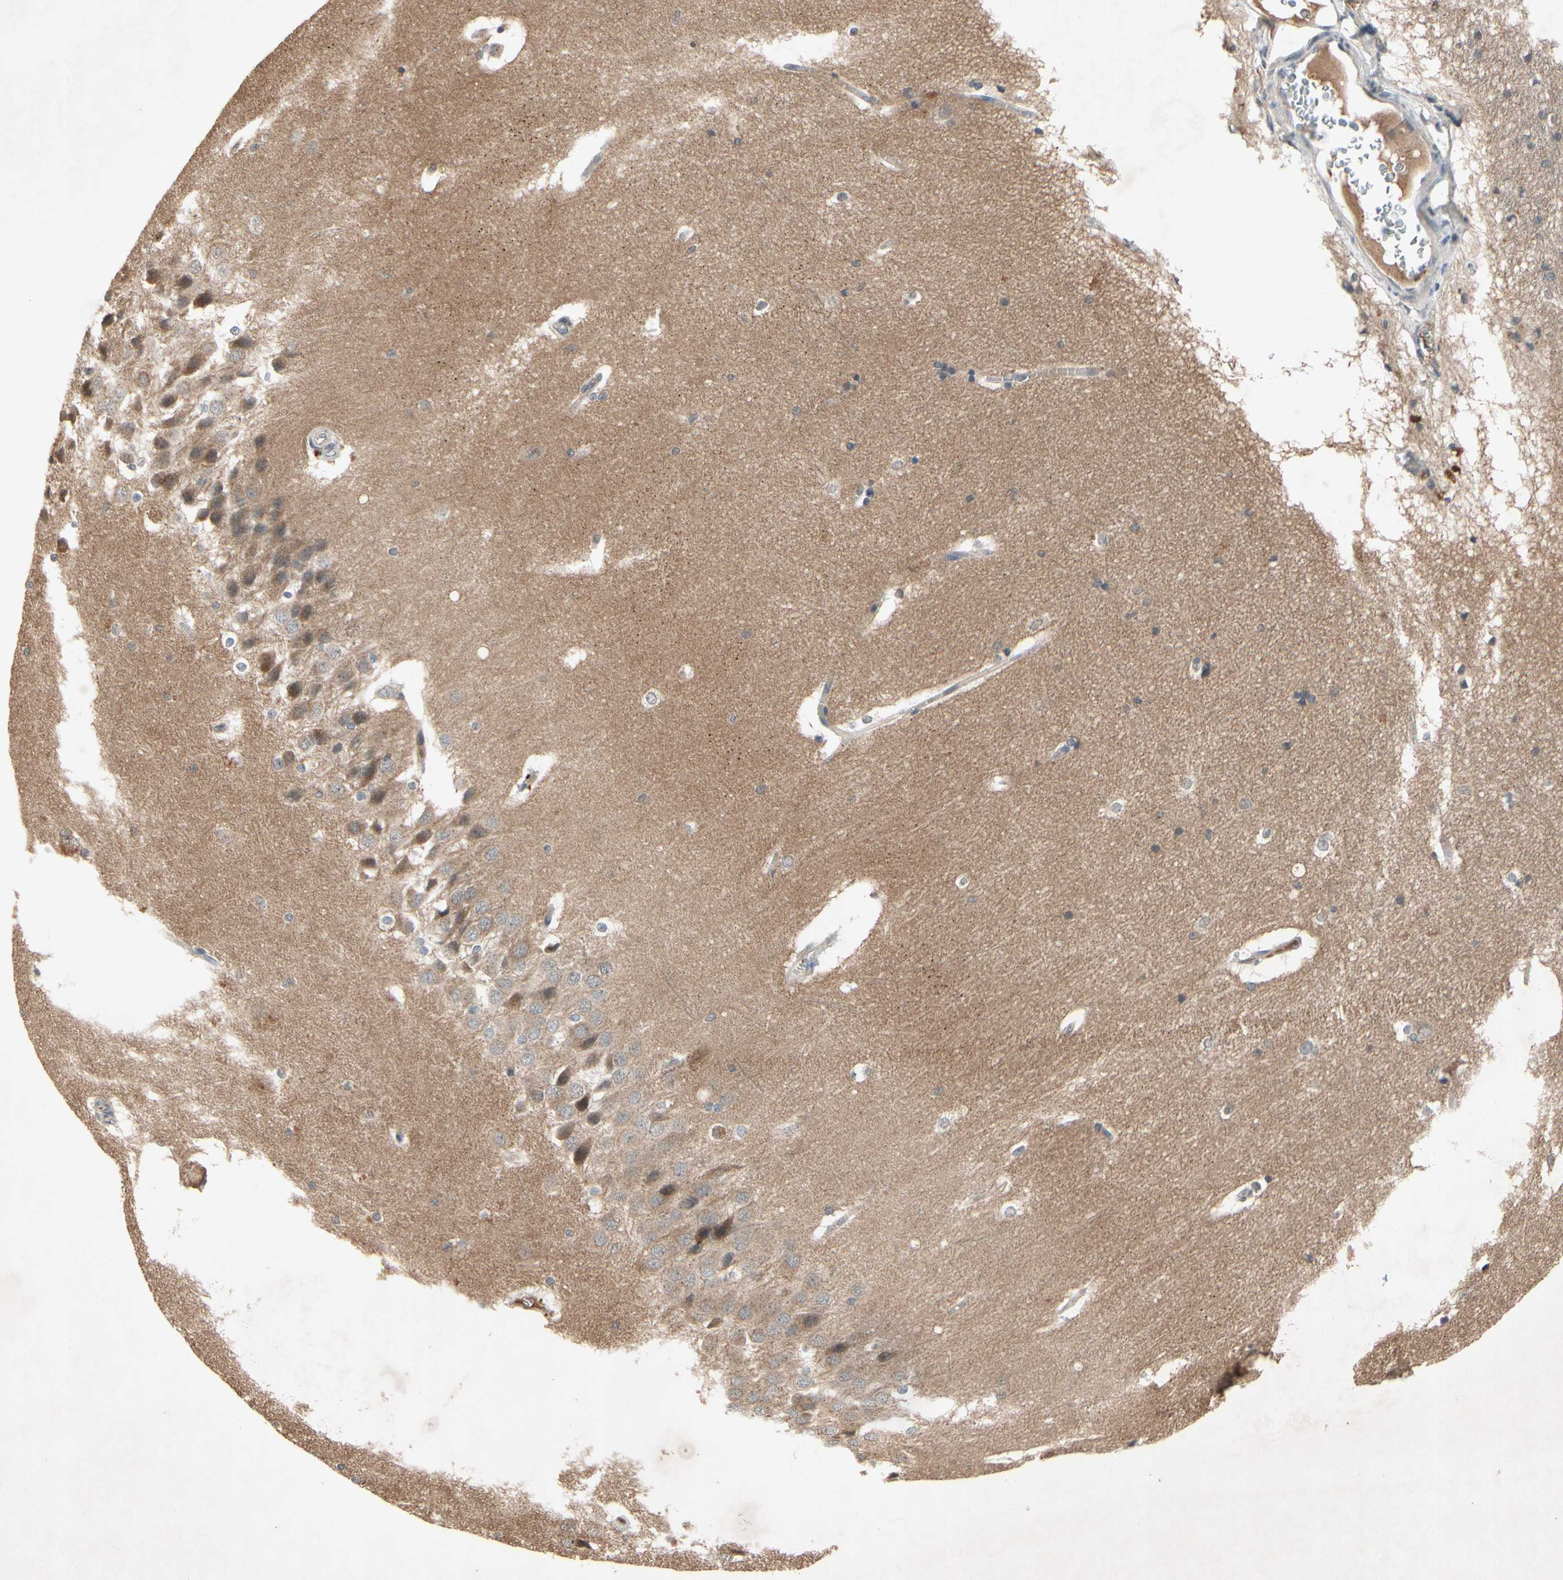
{"staining": {"intensity": "negative", "quantity": "none", "location": "none"}, "tissue": "hippocampus", "cell_type": "Glial cells", "image_type": "normal", "snomed": [{"axis": "morphology", "description": "Normal tissue, NOS"}, {"axis": "topography", "description": "Hippocampus"}], "caption": "Normal hippocampus was stained to show a protein in brown. There is no significant positivity in glial cells. (DAB (3,3'-diaminobenzidine) immunohistochemistry, high magnification).", "gene": "NSF", "patient": {"sex": "female", "age": 19}}